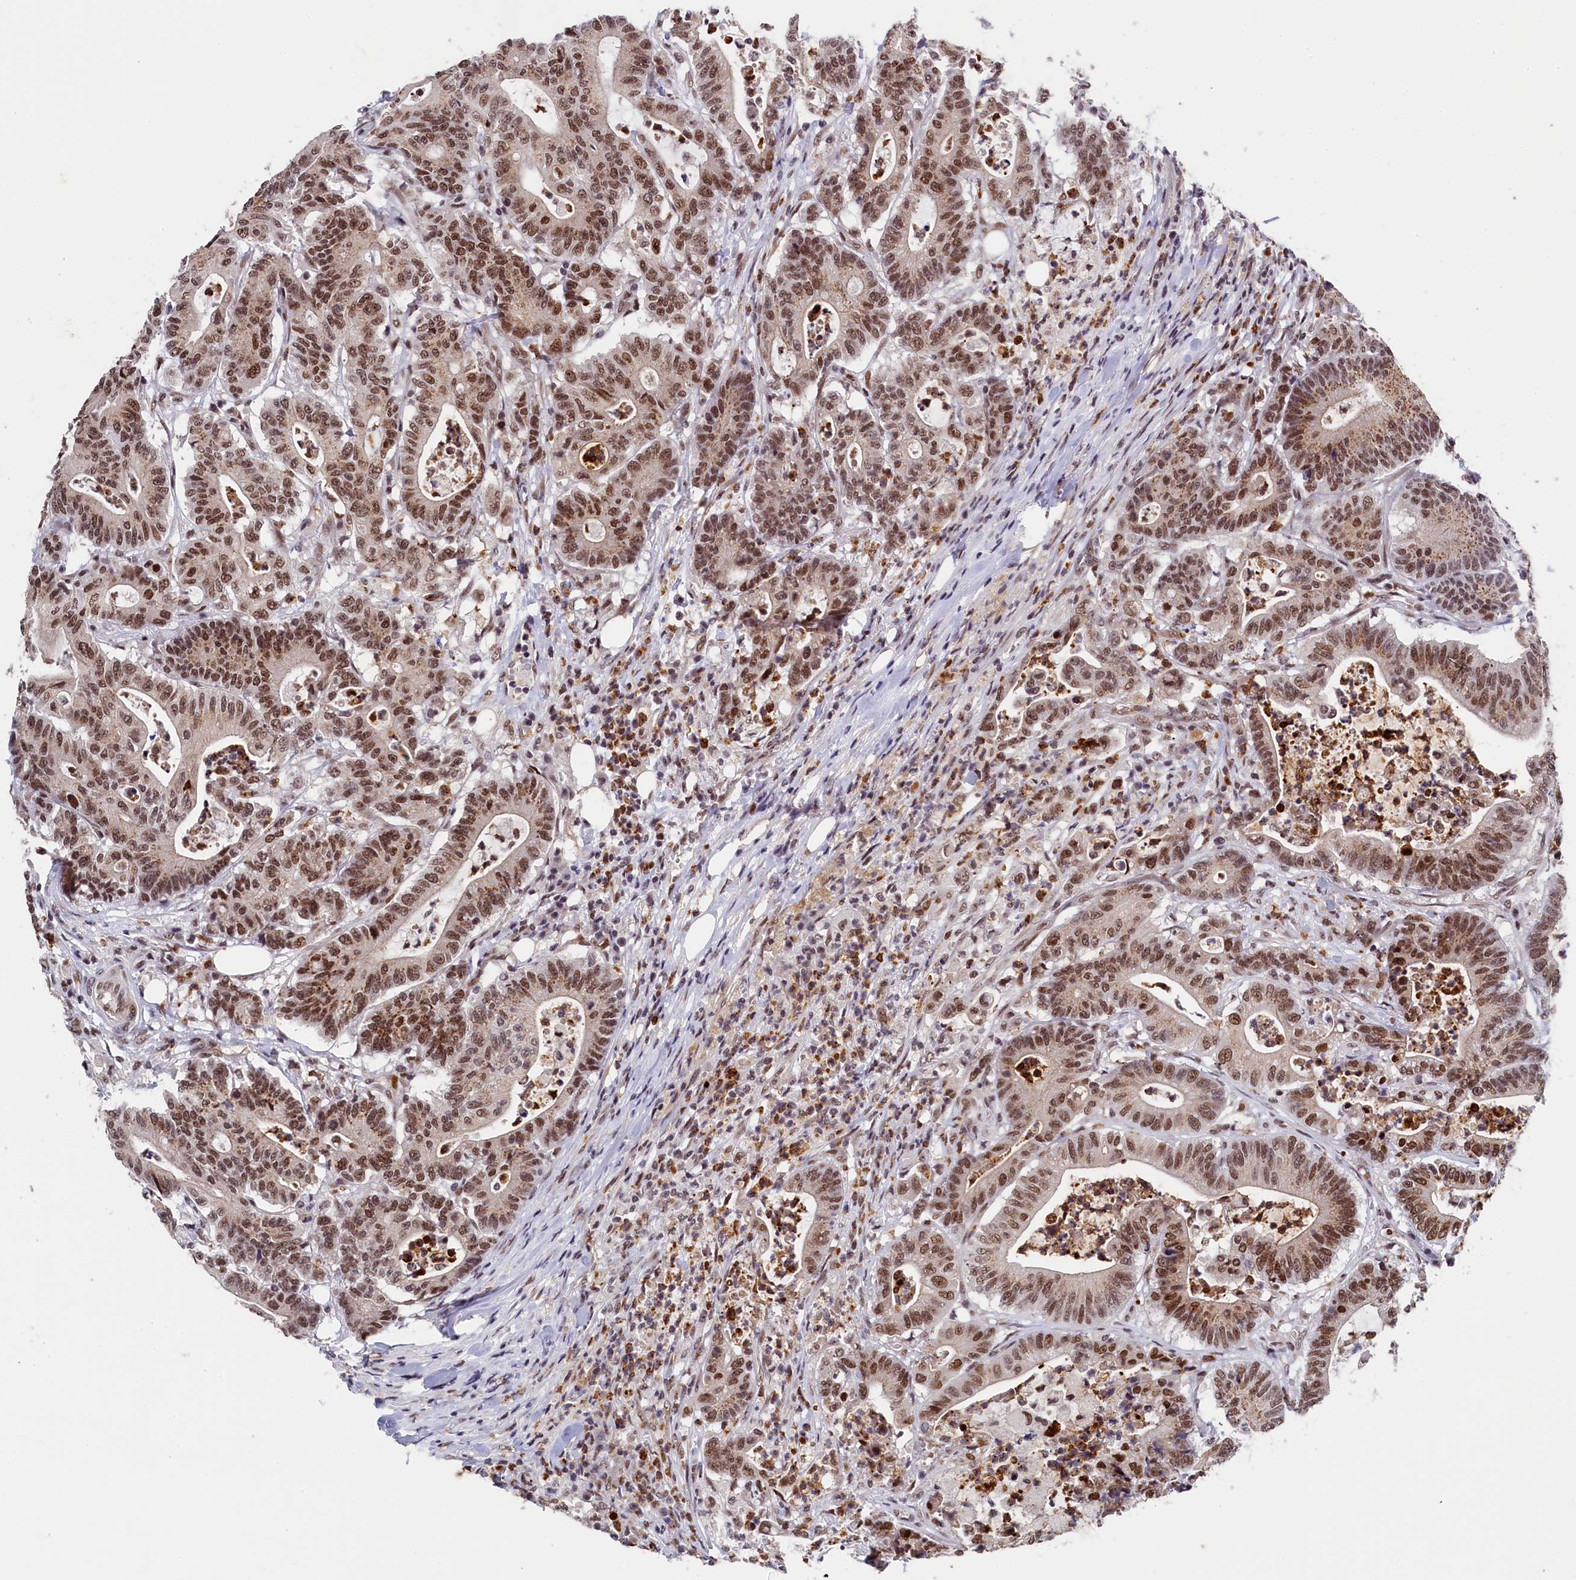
{"staining": {"intensity": "moderate", "quantity": ">75%", "location": "nuclear"}, "tissue": "colorectal cancer", "cell_type": "Tumor cells", "image_type": "cancer", "snomed": [{"axis": "morphology", "description": "Adenocarcinoma, NOS"}, {"axis": "topography", "description": "Colon"}], "caption": "A brown stain shows moderate nuclear expression of a protein in colorectal adenocarcinoma tumor cells. Nuclei are stained in blue.", "gene": "ADIG", "patient": {"sex": "female", "age": 84}}